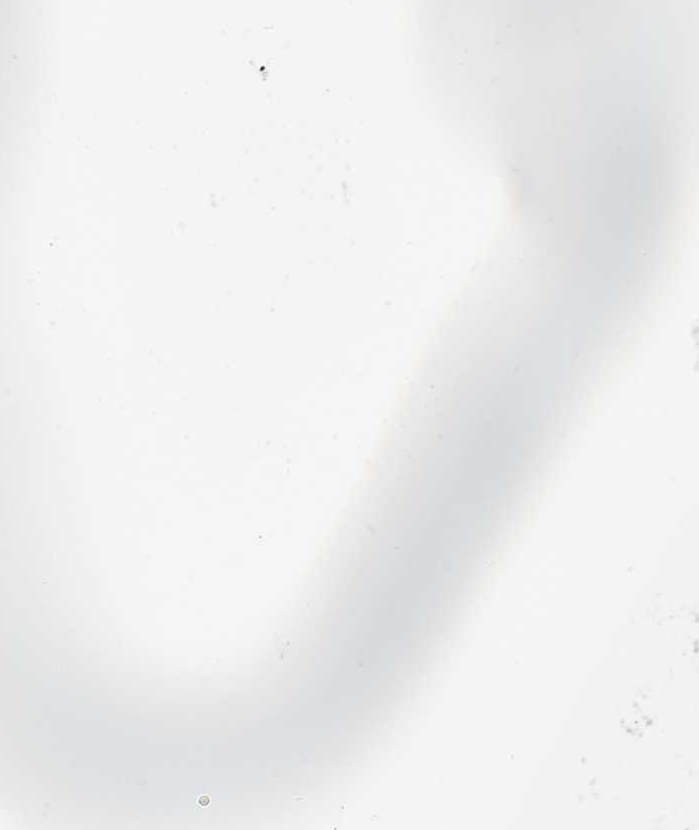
{"staining": {"intensity": "moderate", "quantity": ">75%", "location": "cytoplasmic/membranous"}, "tissue": "renal cancer", "cell_type": "Tumor cells", "image_type": "cancer", "snomed": [{"axis": "morphology", "description": "Adenocarcinoma, NOS"}, {"axis": "topography", "description": "Kidney"}], "caption": "Protein expression analysis of human adenocarcinoma (renal) reveals moderate cytoplasmic/membranous expression in approximately >75% of tumor cells.", "gene": "EIF3F", "patient": {"sex": "male", "age": 63}}